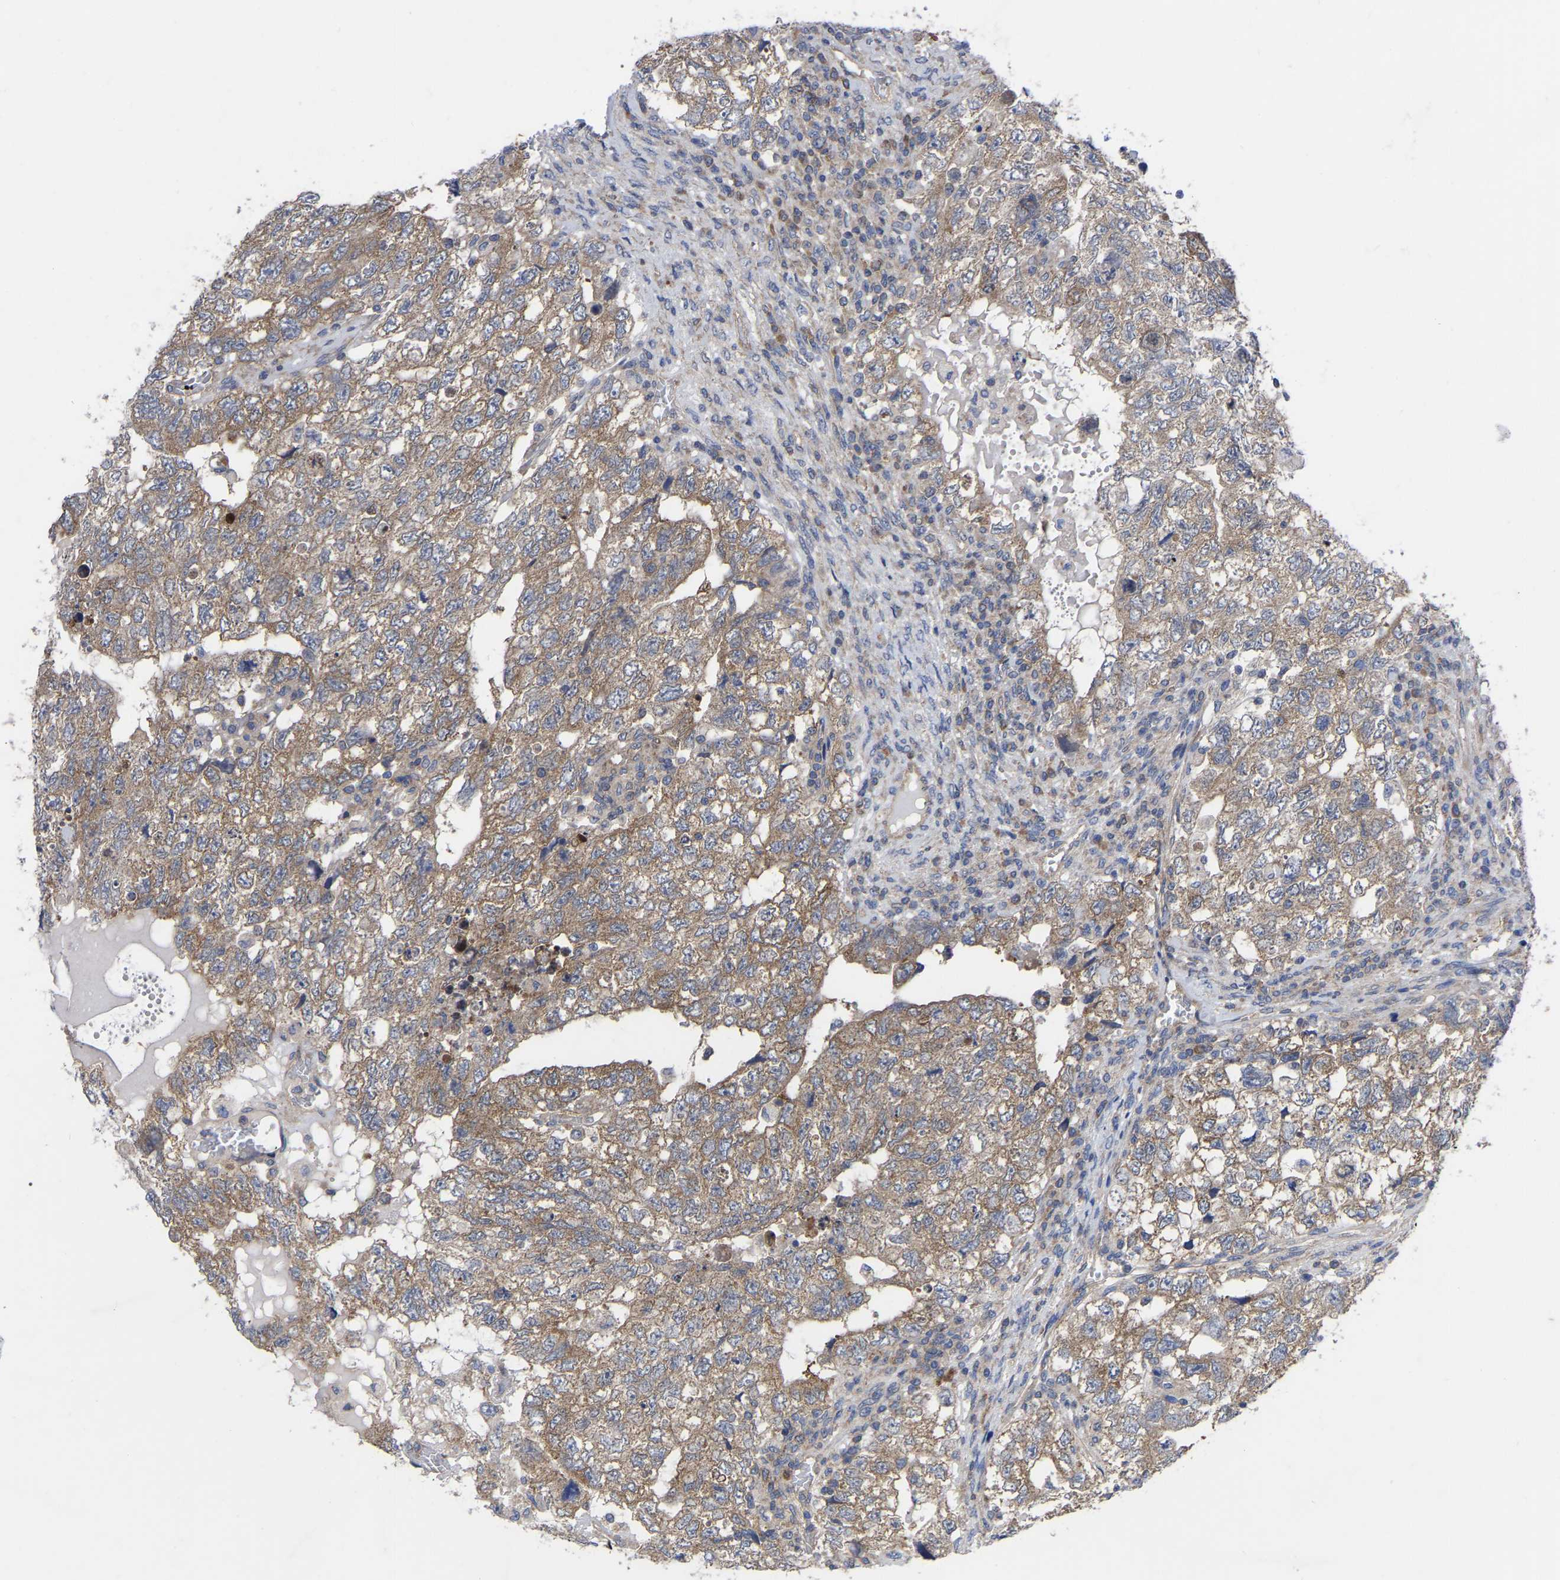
{"staining": {"intensity": "weak", "quantity": ">75%", "location": "cytoplasmic/membranous"}, "tissue": "testis cancer", "cell_type": "Tumor cells", "image_type": "cancer", "snomed": [{"axis": "morphology", "description": "Carcinoma, Embryonal, NOS"}, {"axis": "topography", "description": "Testis"}], "caption": "Immunohistochemical staining of human testis cancer (embryonal carcinoma) demonstrates low levels of weak cytoplasmic/membranous expression in about >75% of tumor cells.", "gene": "TCP1", "patient": {"sex": "male", "age": 36}}